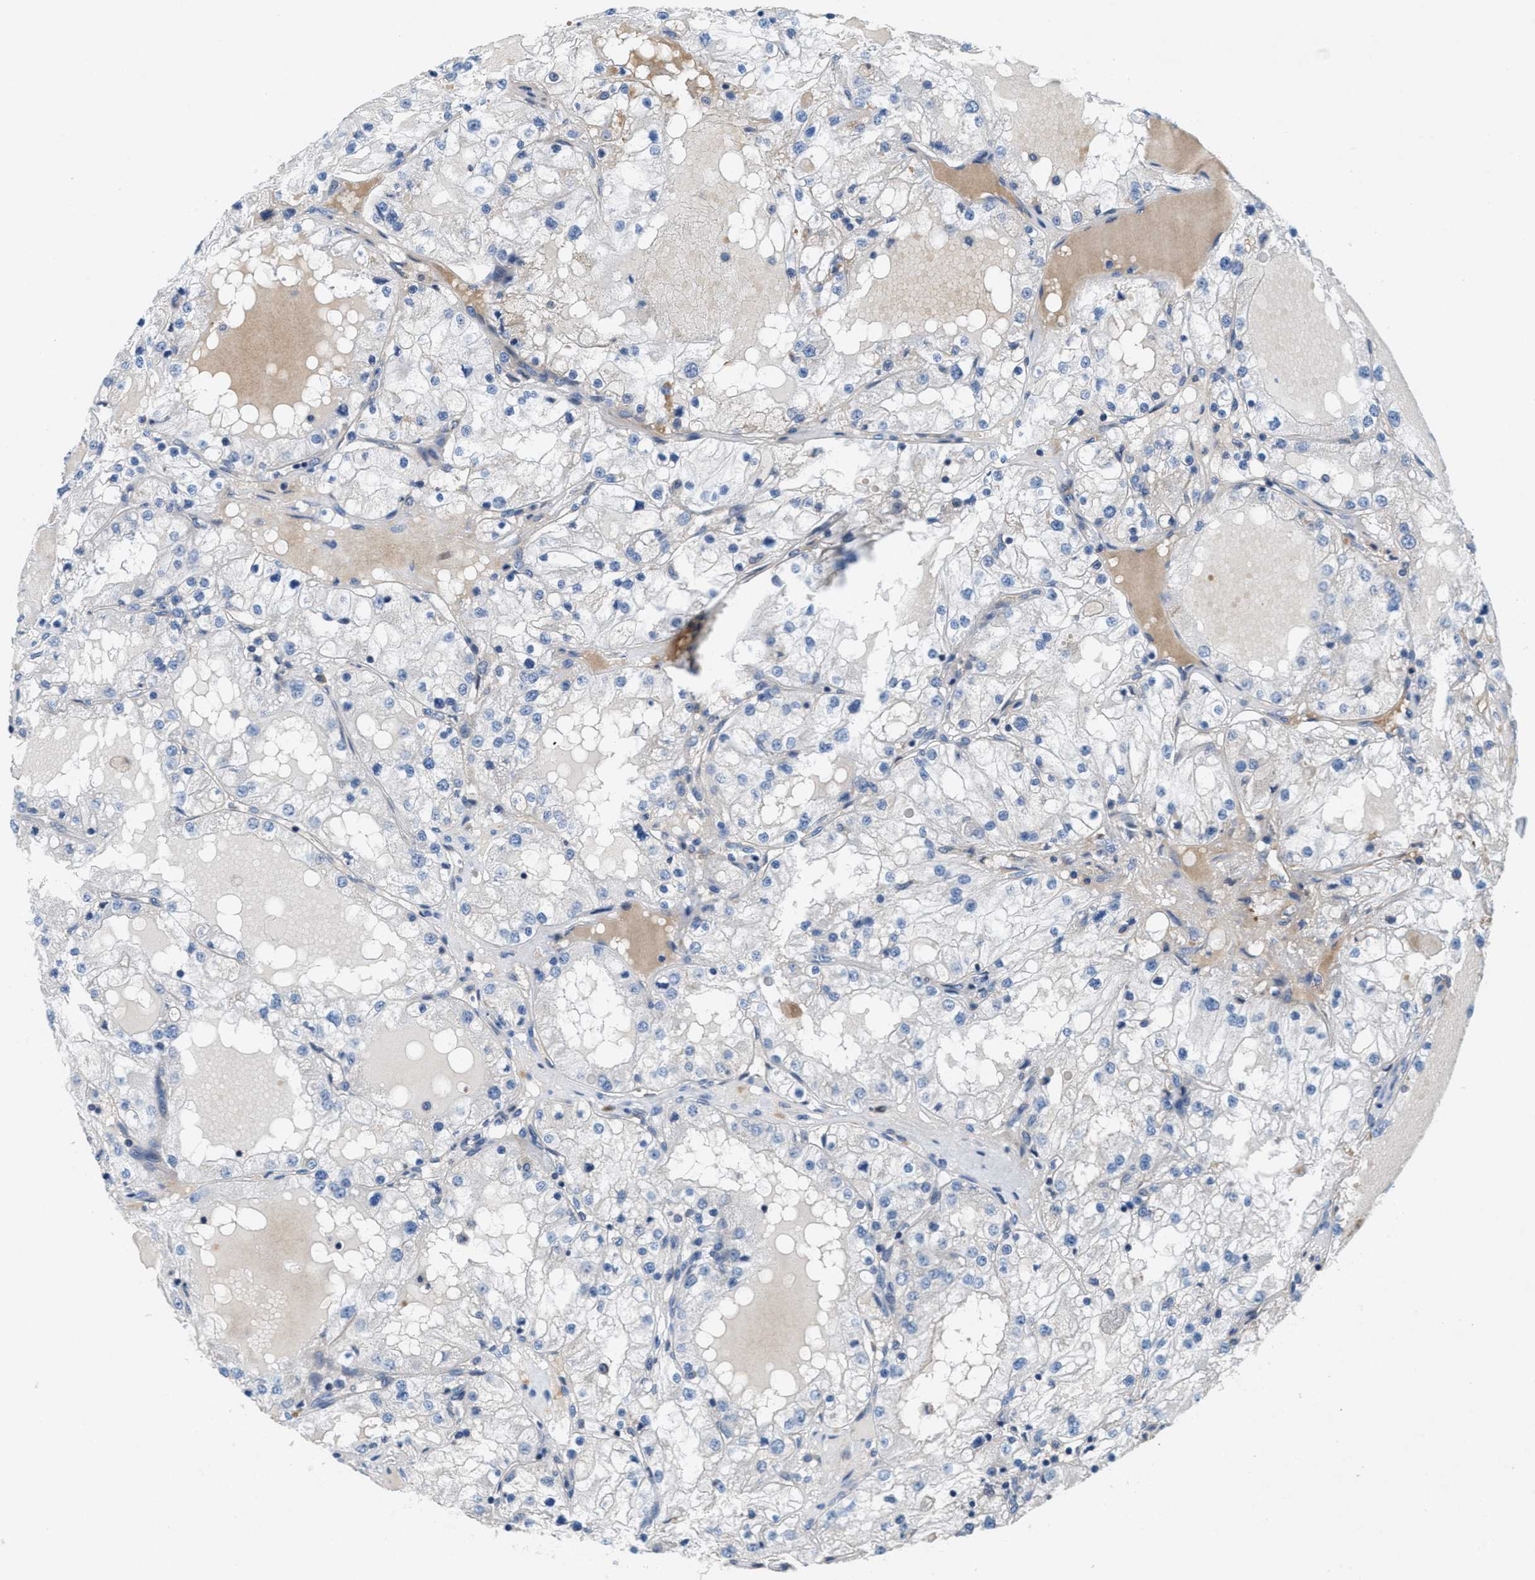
{"staining": {"intensity": "negative", "quantity": "none", "location": "none"}, "tissue": "renal cancer", "cell_type": "Tumor cells", "image_type": "cancer", "snomed": [{"axis": "morphology", "description": "Adenocarcinoma, NOS"}, {"axis": "topography", "description": "Kidney"}], "caption": "DAB (3,3'-diaminobenzidine) immunohistochemical staining of human renal adenocarcinoma reveals no significant positivity in tumor cells. (DAB (3,3'-diaminobenzidine) immunohistochemistry (IHC) visualized using brightfield microscopy, high magnification).", "gene": "DGKE", "patient": {"sex": "male", "age": 68}}